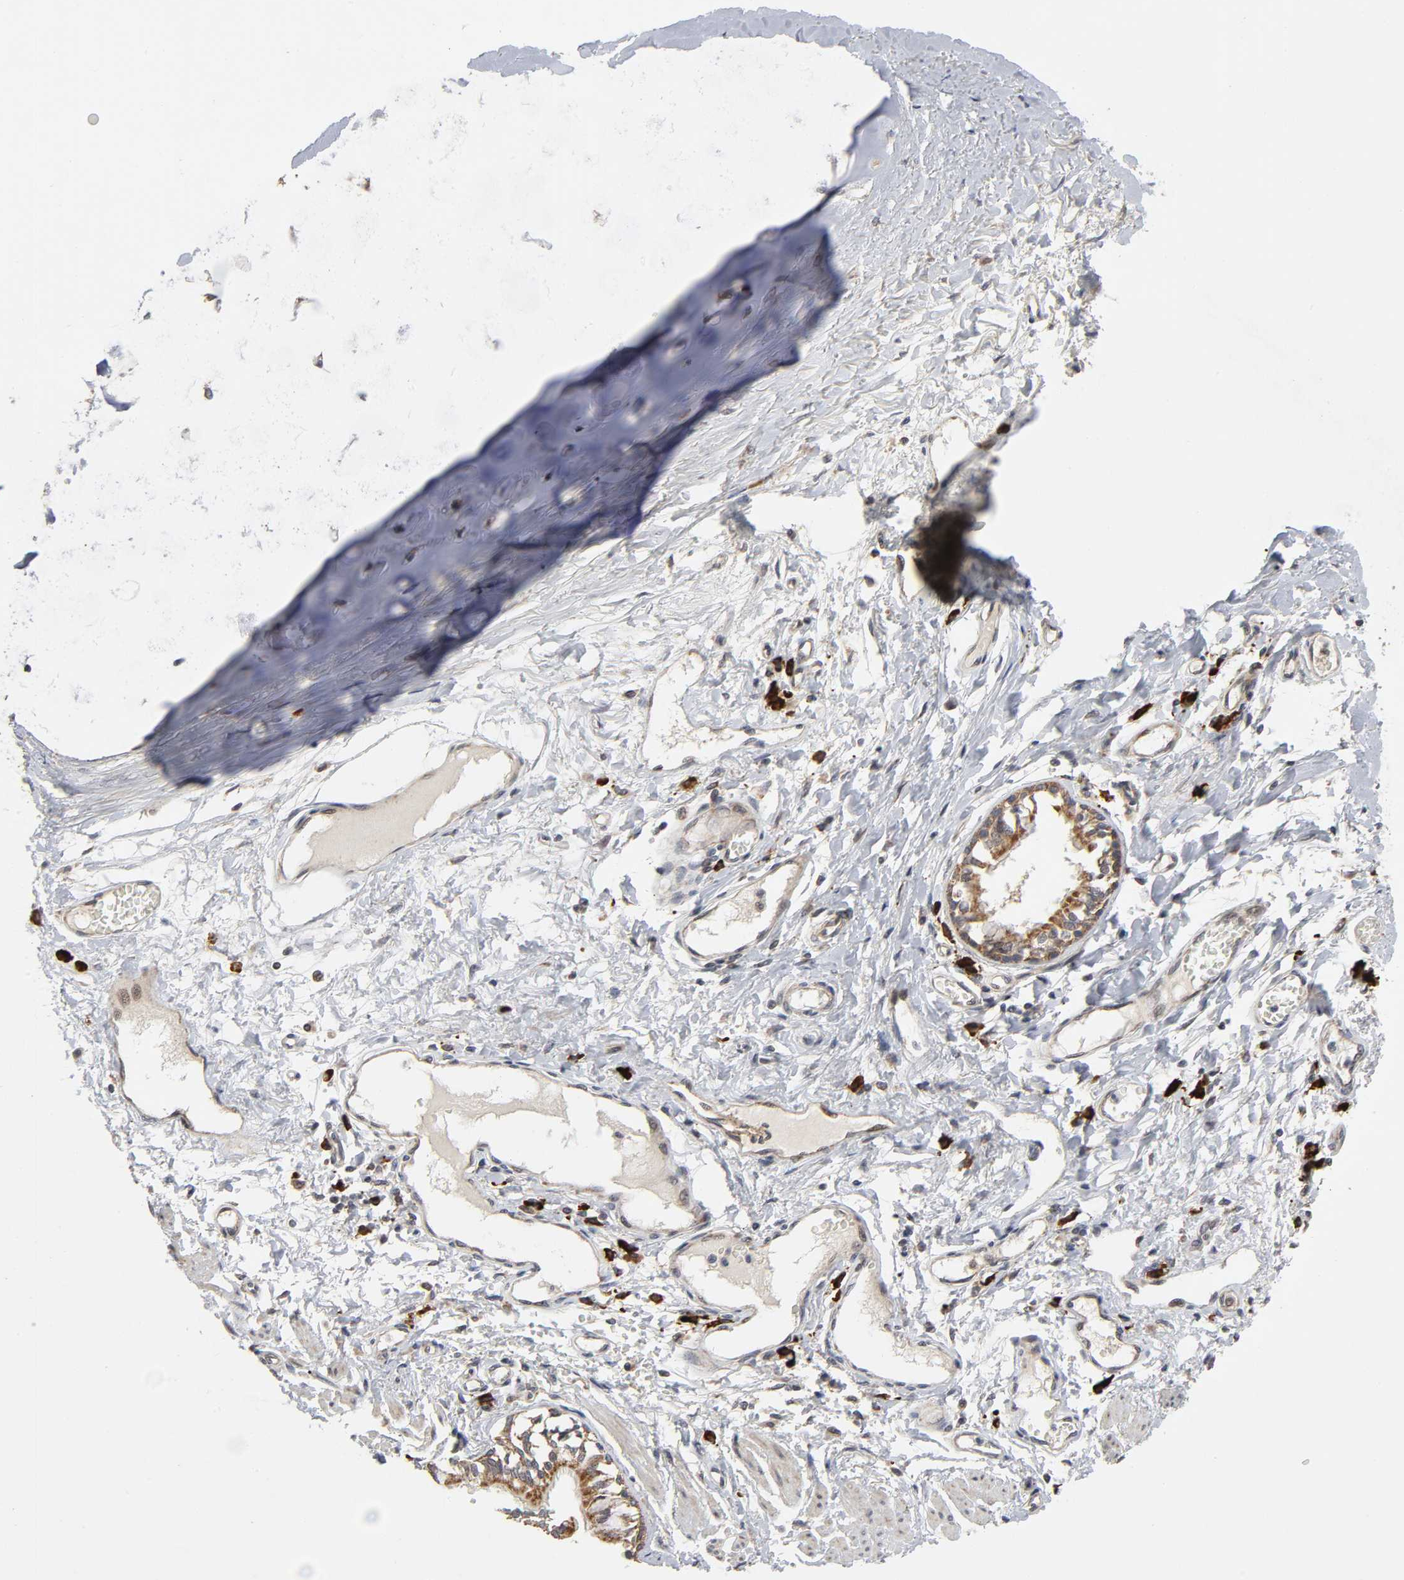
{"staining": {"intensity": "strong", "quantity": ">75%", "location": "cytoplasmic/membranous"}, "tissue": "bronchus", "cell_type": "Respiratory epithelial cells", "image_type": "normal", "snomed": [{"axis": "morphology", "description": "Normal tissue, NOS"}, {"axis": "topography", "description": "Bronchus"}, {"axis": "topography", "description": "Lung"}], "caption": "An image of human bronchus stained for a protein displays strong cytoplasmic/membranous brown staining in respiratory epithelial cells.", "gene": "SLC30A9", "patient": {"sex": "female", "age": 56}}